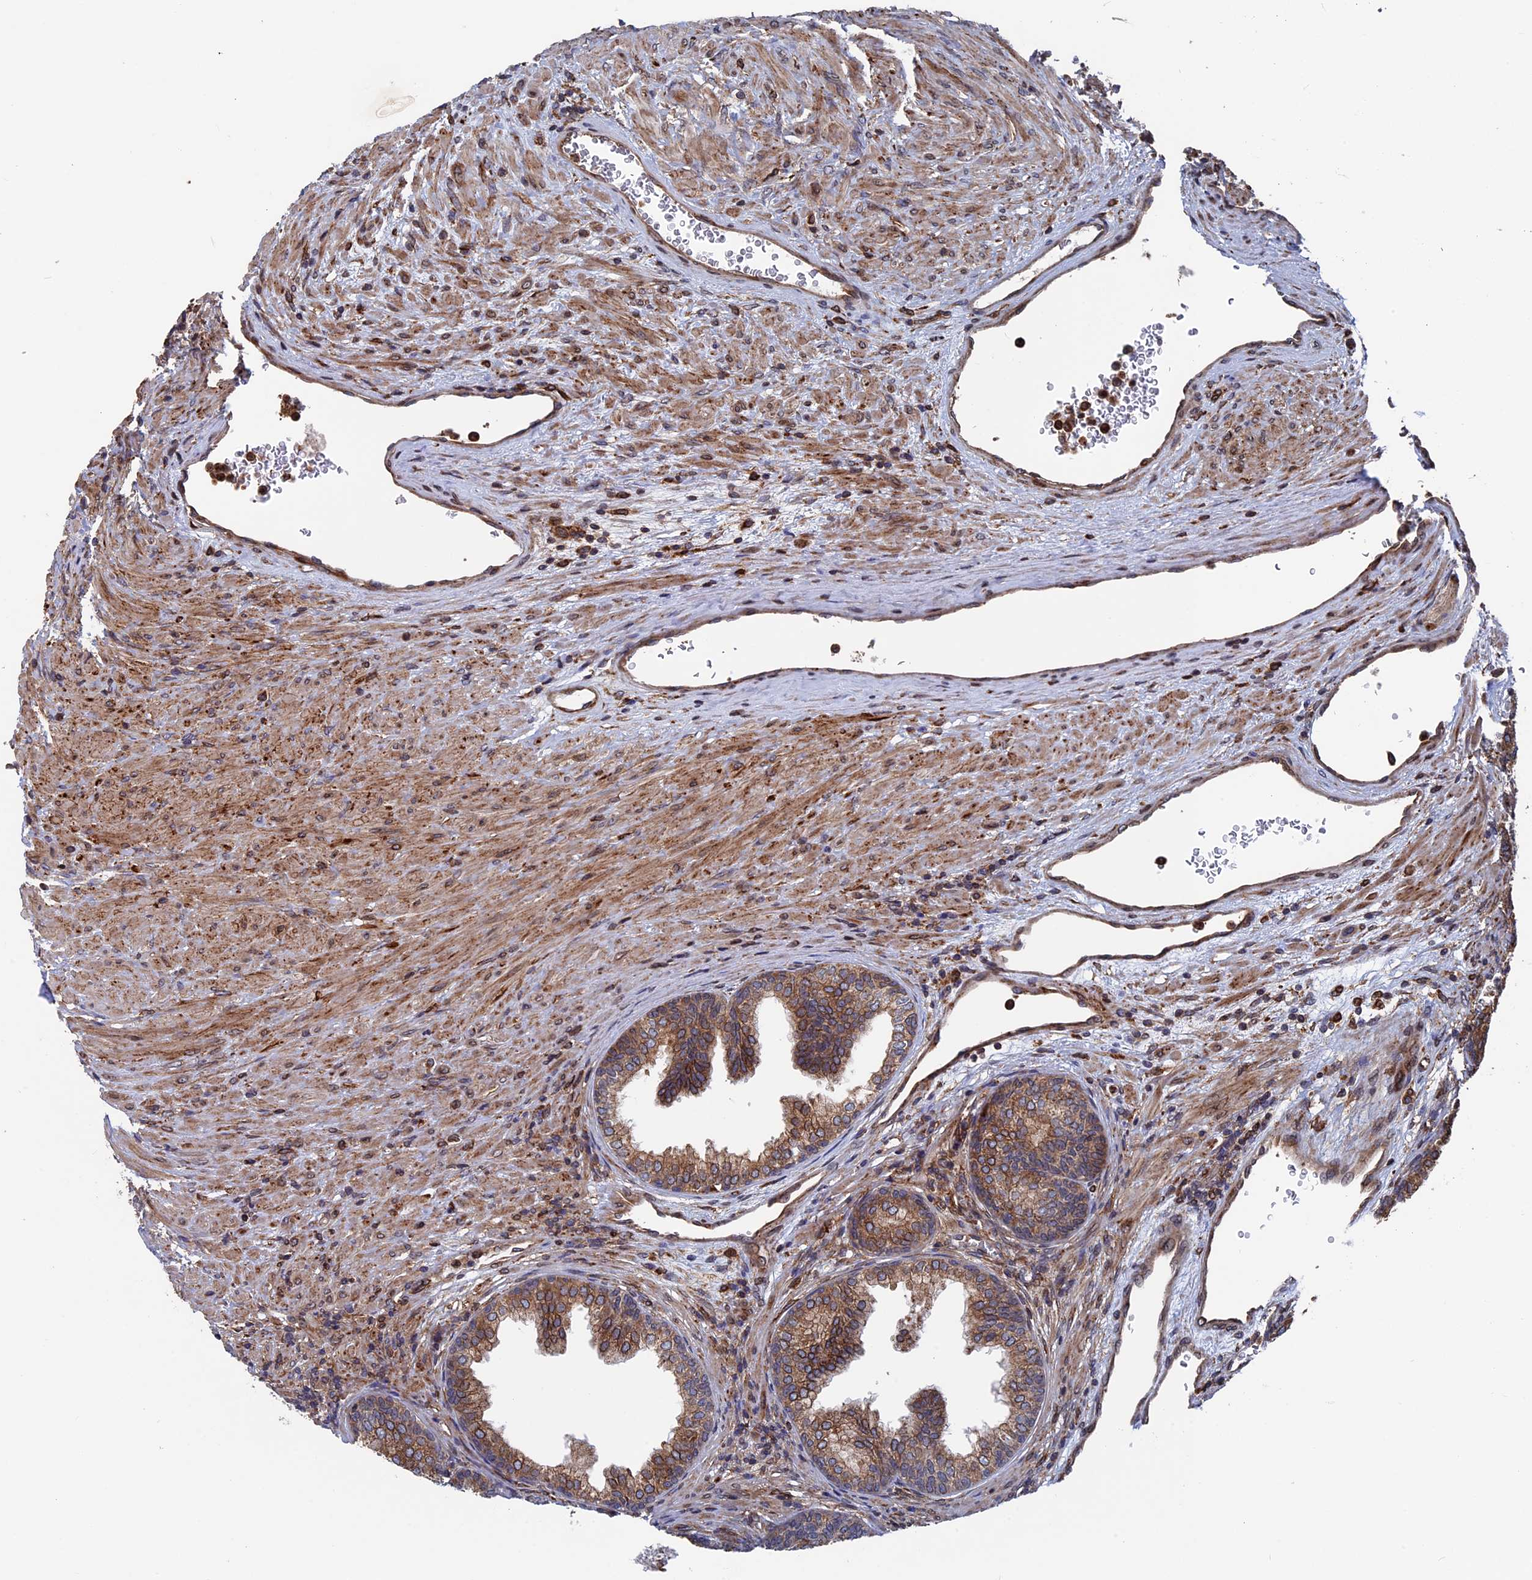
{"staining": {"intensity": "strong", "quantity": ">75%", "location": "cytoplasmic/membranous"}, "tissue": "prostate", "cell_type": "Glandular cells", "image_type": "normal", "snomed": [{"axis": "morphology", "description": "Normal tissue, NOS"}, {"axis": "topography", "description": "Prostate"}], "caption": "Glandular cells display strong cytoplasmic/membranous positivity in about >75% of cells in benign prostate.", "gene": "RPUSD1", "patient": {"sex": "male", "age": 76}}